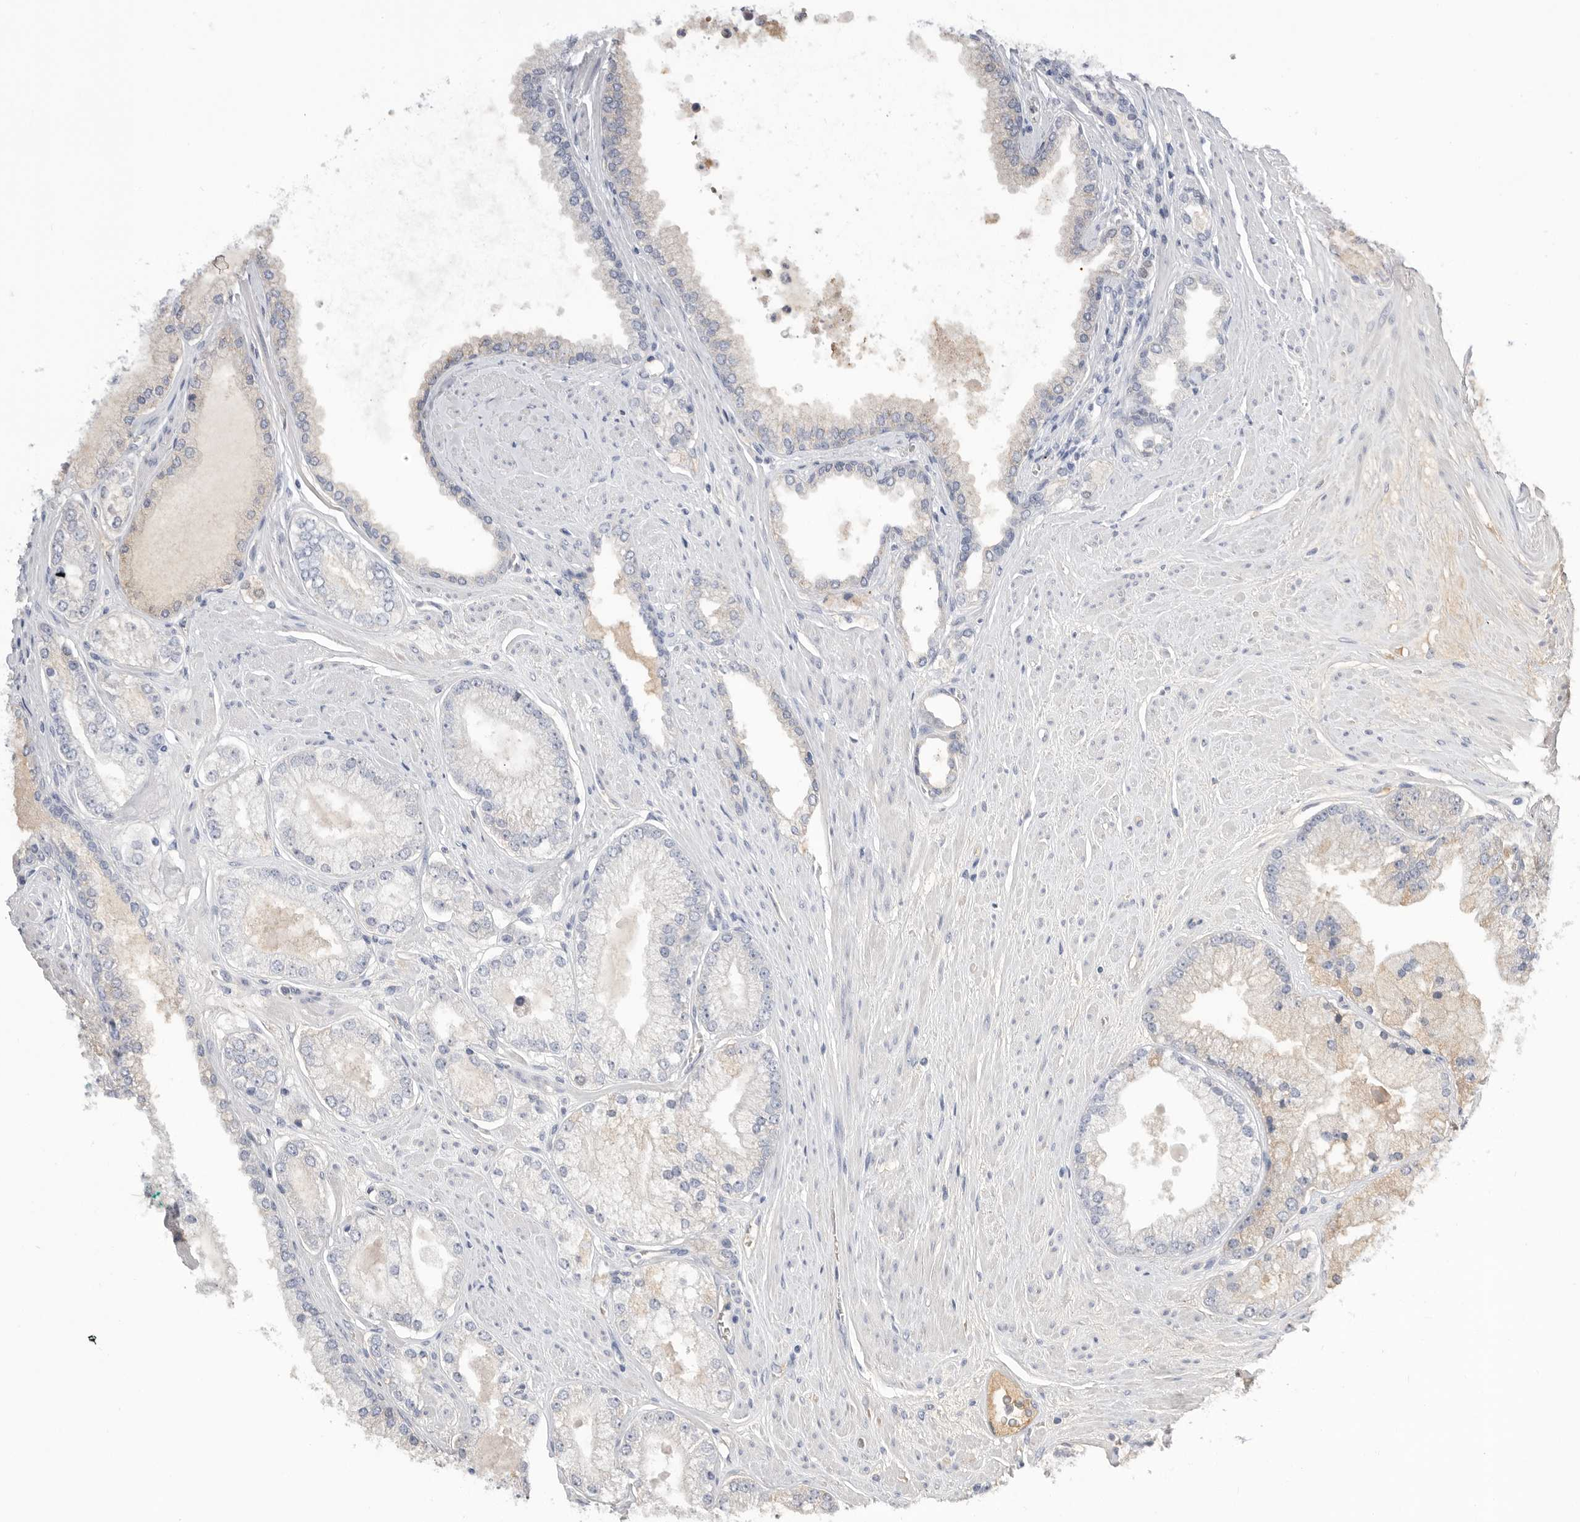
{"staining": {"intensity": "negative", "quantity": "none", "location": "none"}, "tissue": "prostate cancer", "cell_type": "Tumor cells", "image_type": "cancer", "snomed": [{"axis": "morphology", "description": "Adenocarcinoma, High grade"}, {"axis": "topography", "description": "Prostate"}], "caption": "Tumor cells are negative for protein expression in human prostate adenocarcinoma (high-grade).", "gene": "APOA2", "patient": {"sex": "male", "age": 58}}